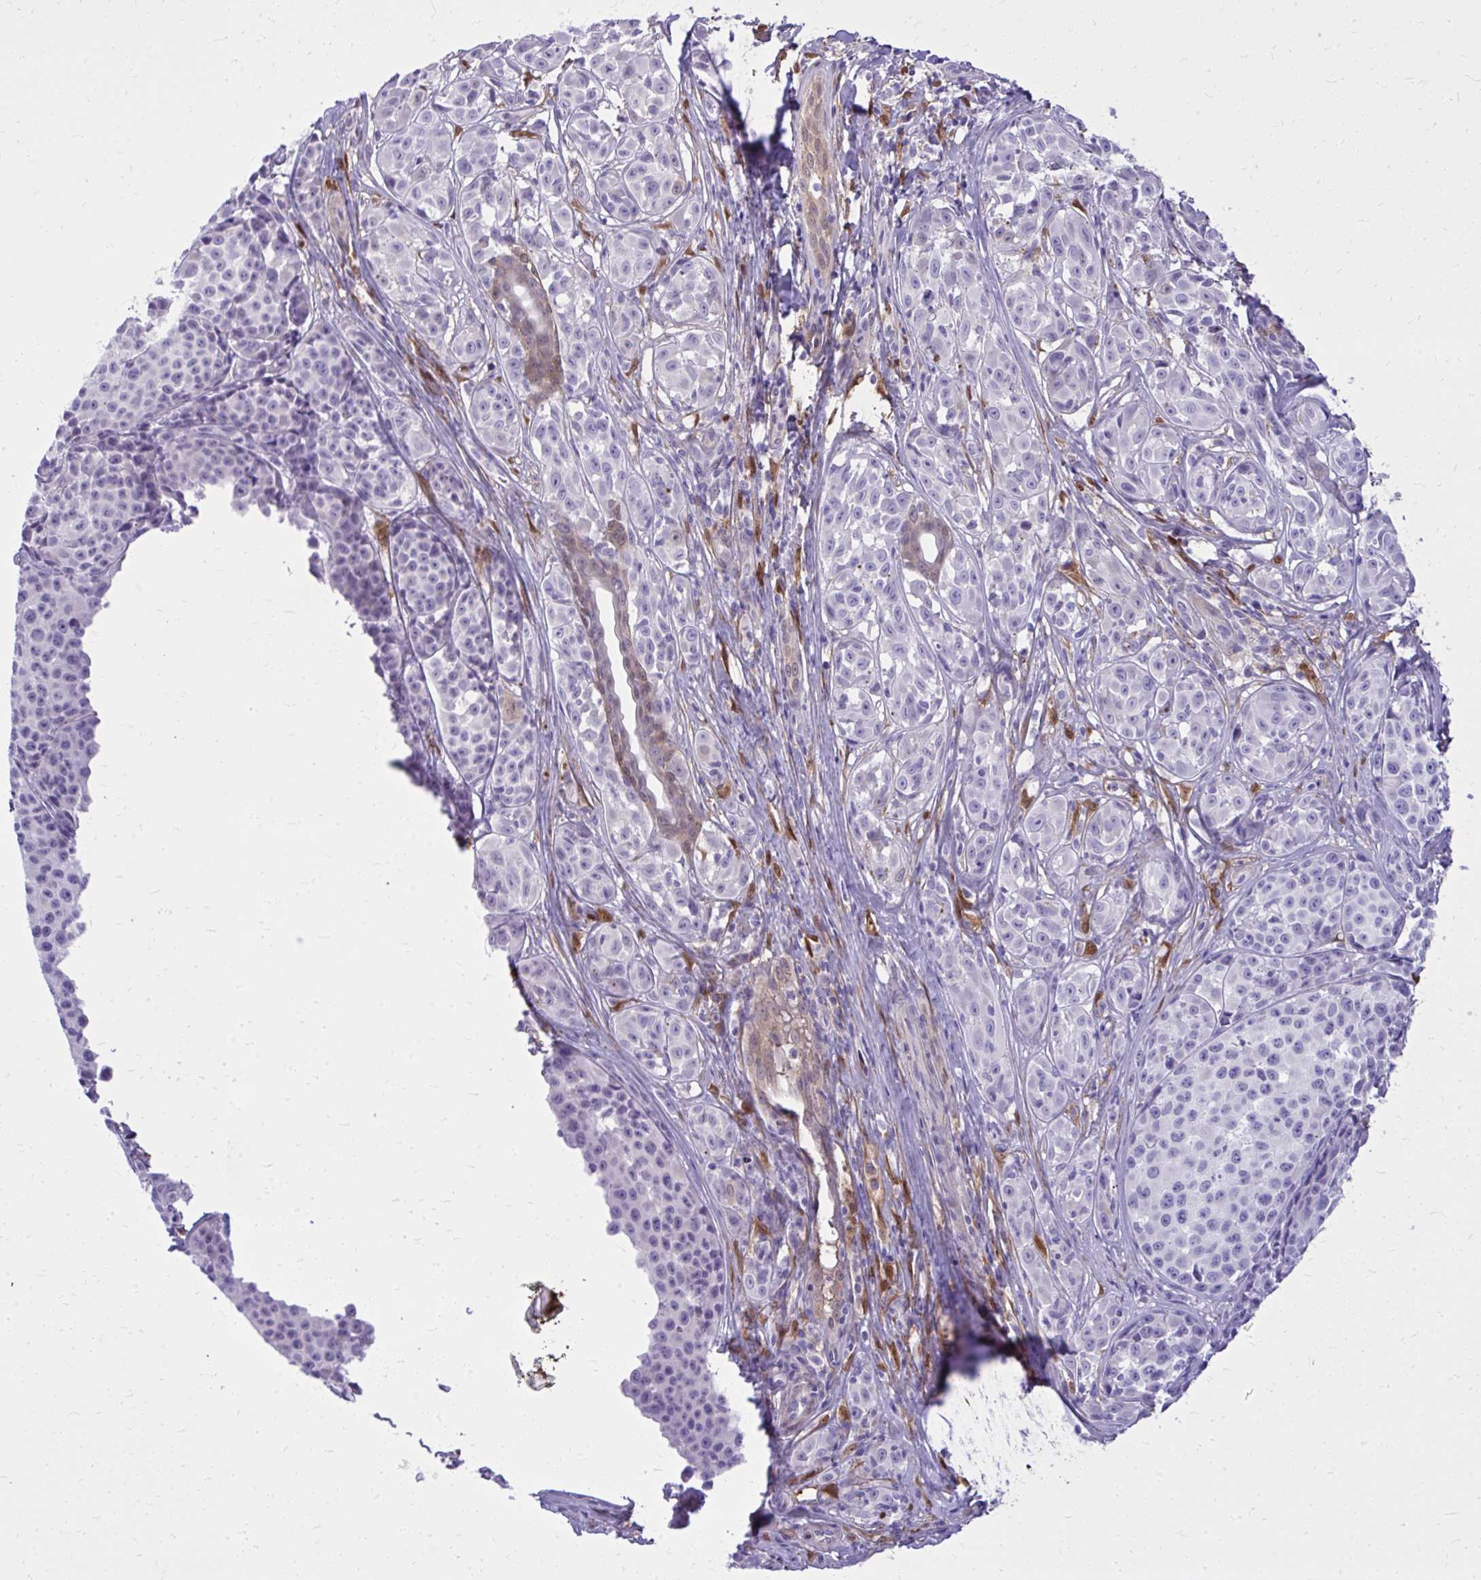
{"staining": {"intensity": "negative", "quantity": "none", "location": "none"}, "tissue": "melanoma", "cell_type": "Tumor cells", "image_type": "cancer", "snomed": [{"axis": "morphology", "description": "Malignant melanoma, NOS"}, {"axis": "topography", "description": "Skin"}], "caption": "Immunohistochemical staining of human malignant melanoma demonstrates no significant positivity in tumor cells. (DAB immunohistochemistry (IHC) with hematoxylin counter stain).", "gene": "NNMT", "patient": {"sex": "female", "age": 35}}